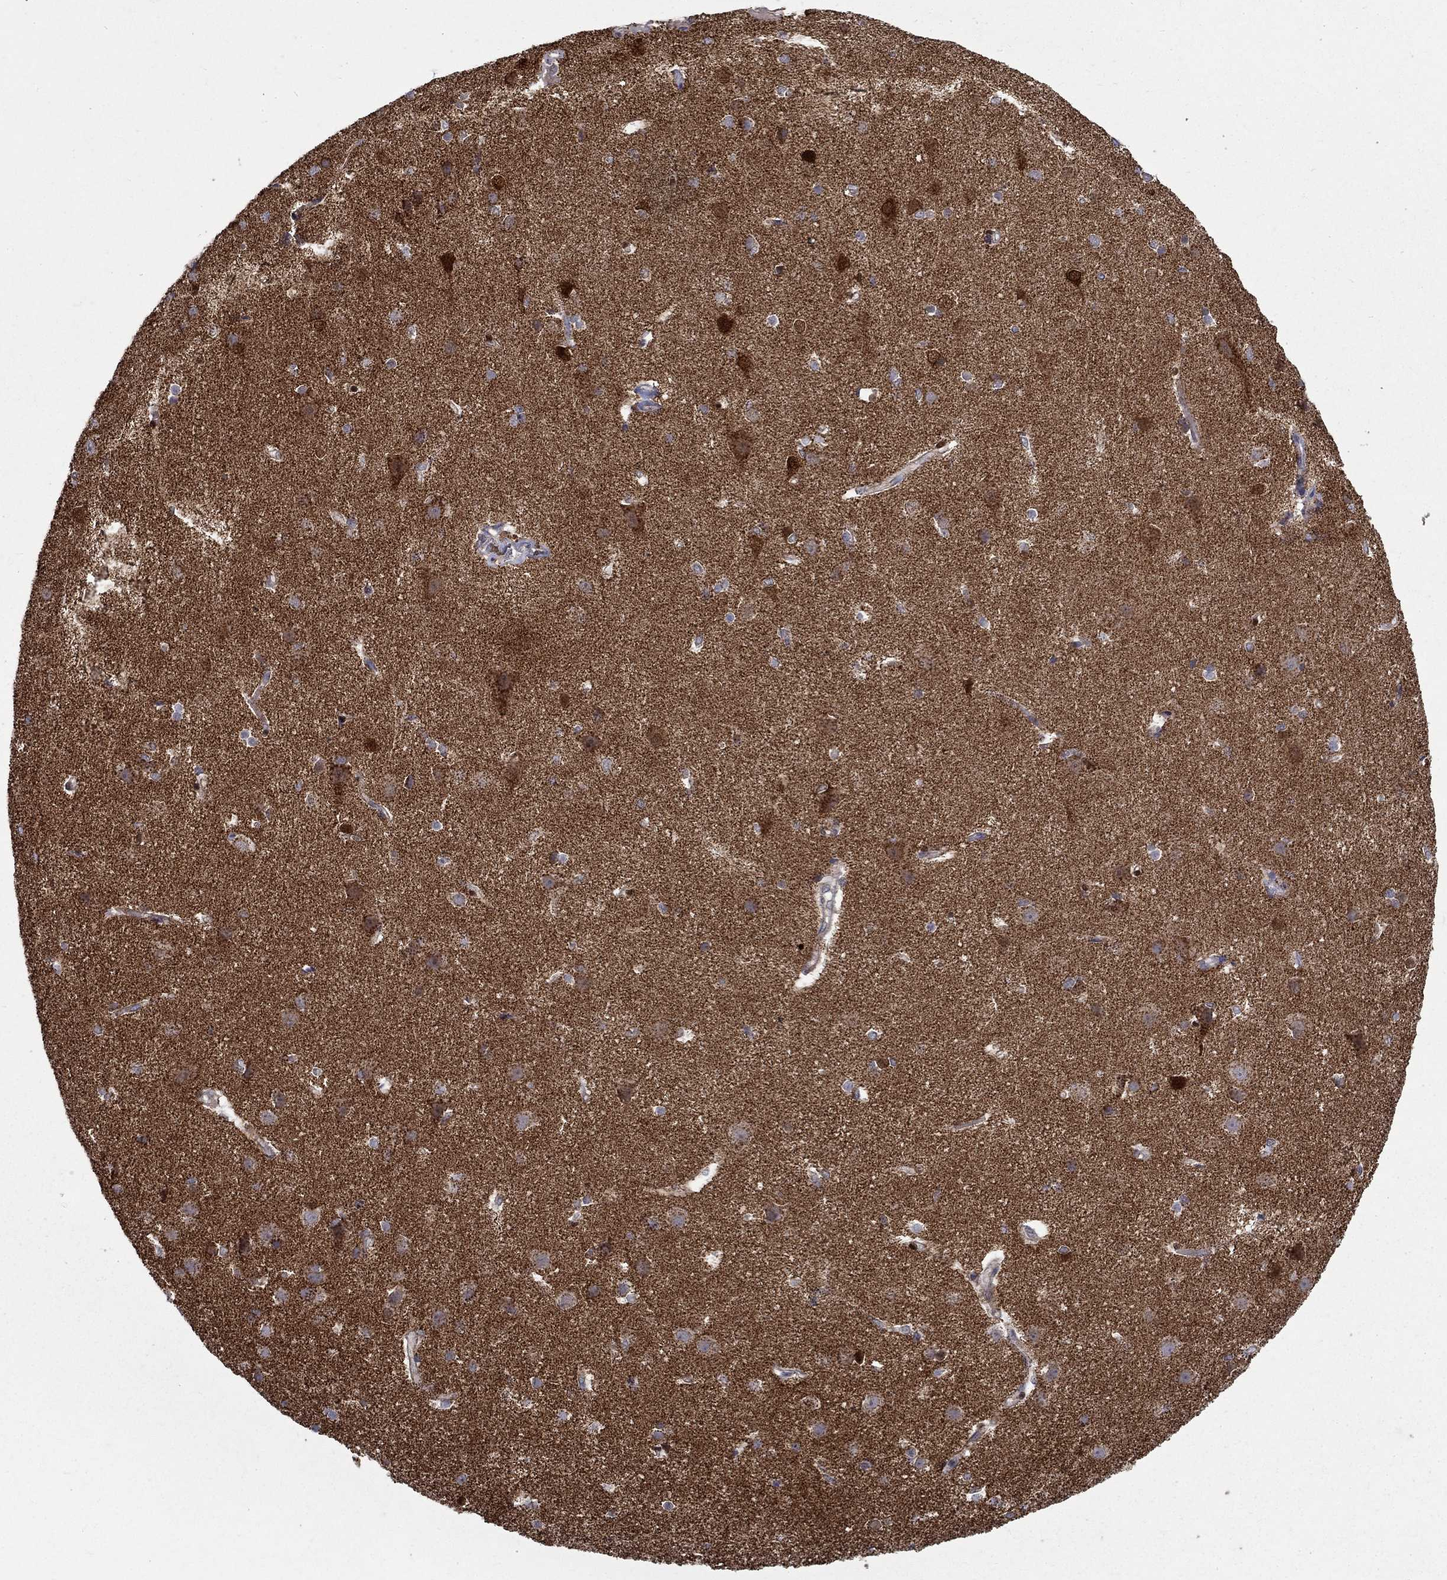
{"staining": {"intensity": "negative", "quantity": "none", "location": "none"}, "tissue": "cerebral cortex", "cell_type": "Endothelial cells", "image_type": "normal", "snomed": [{"axis": "morphology", "description": "Normal tissue, NOS"}, {"axis": "topography", "description": "Cerebral cortex"}], "caption": "The immunohistochemistry (IHC) image has no significant positivity in endothelial cells of cerebral cortex.", "gene": "PCBP3", "patient": {"sex": "male", "age": 37}}